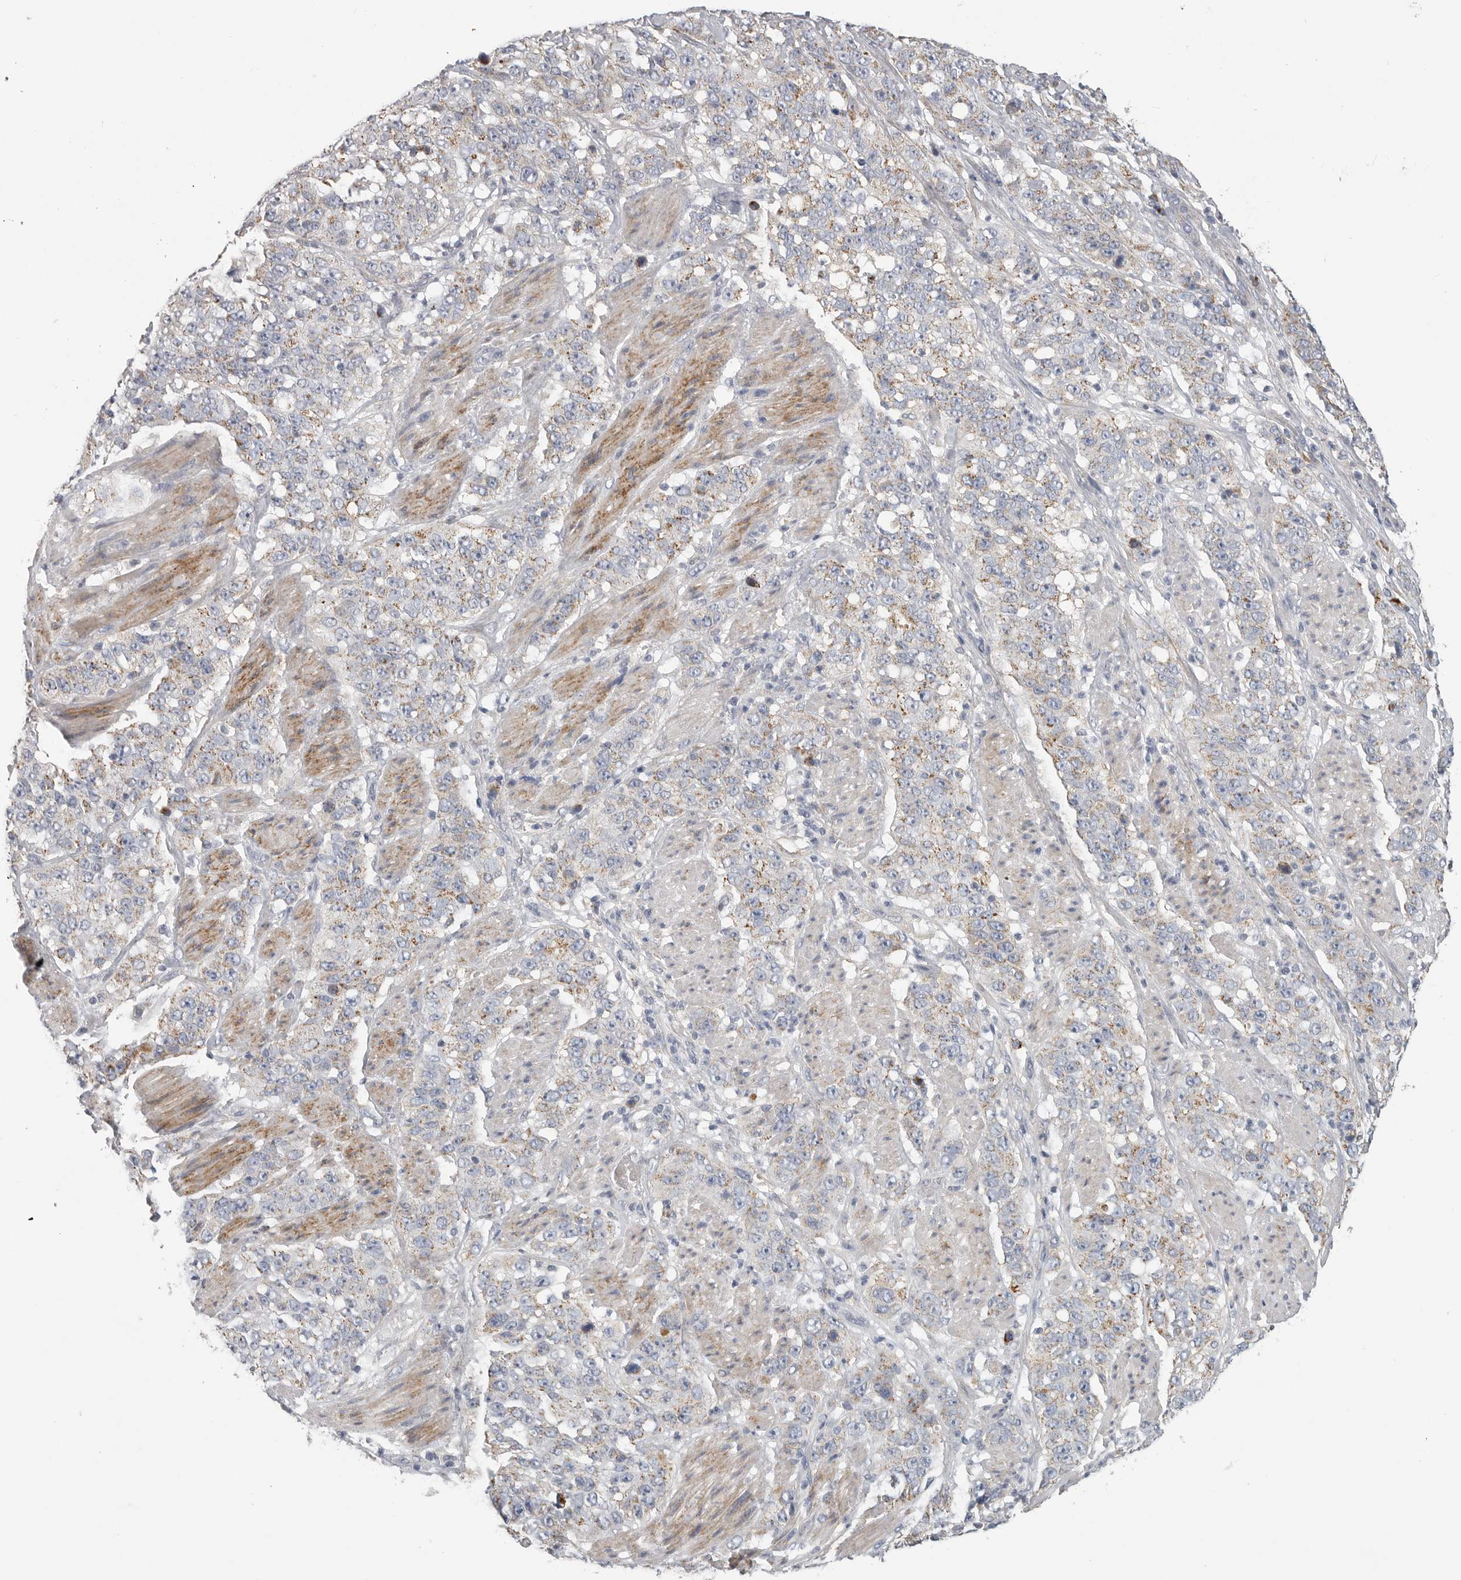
{"staining": {"intensity": "weak", "quantity": ">75%", "location": "cytoplasmic/membranous"}, "tissue": "stomach cancer", "cell_type": "Tumor cells", "image_type": "cancer", "snomed": [{"axis": "morphology", "description": "Adenocarcinoma, NOS"}, {"axis": "topography", "description": "Stomach"}], "caption": "The image demonstrates a brown stain indicating the presence of a protein in the cytoplasmic/membranous of tumor cells in stomach cancer (adenocarcinoma).", "gene": "SDC3", "patient": {"sex": "male", "age": 48}}